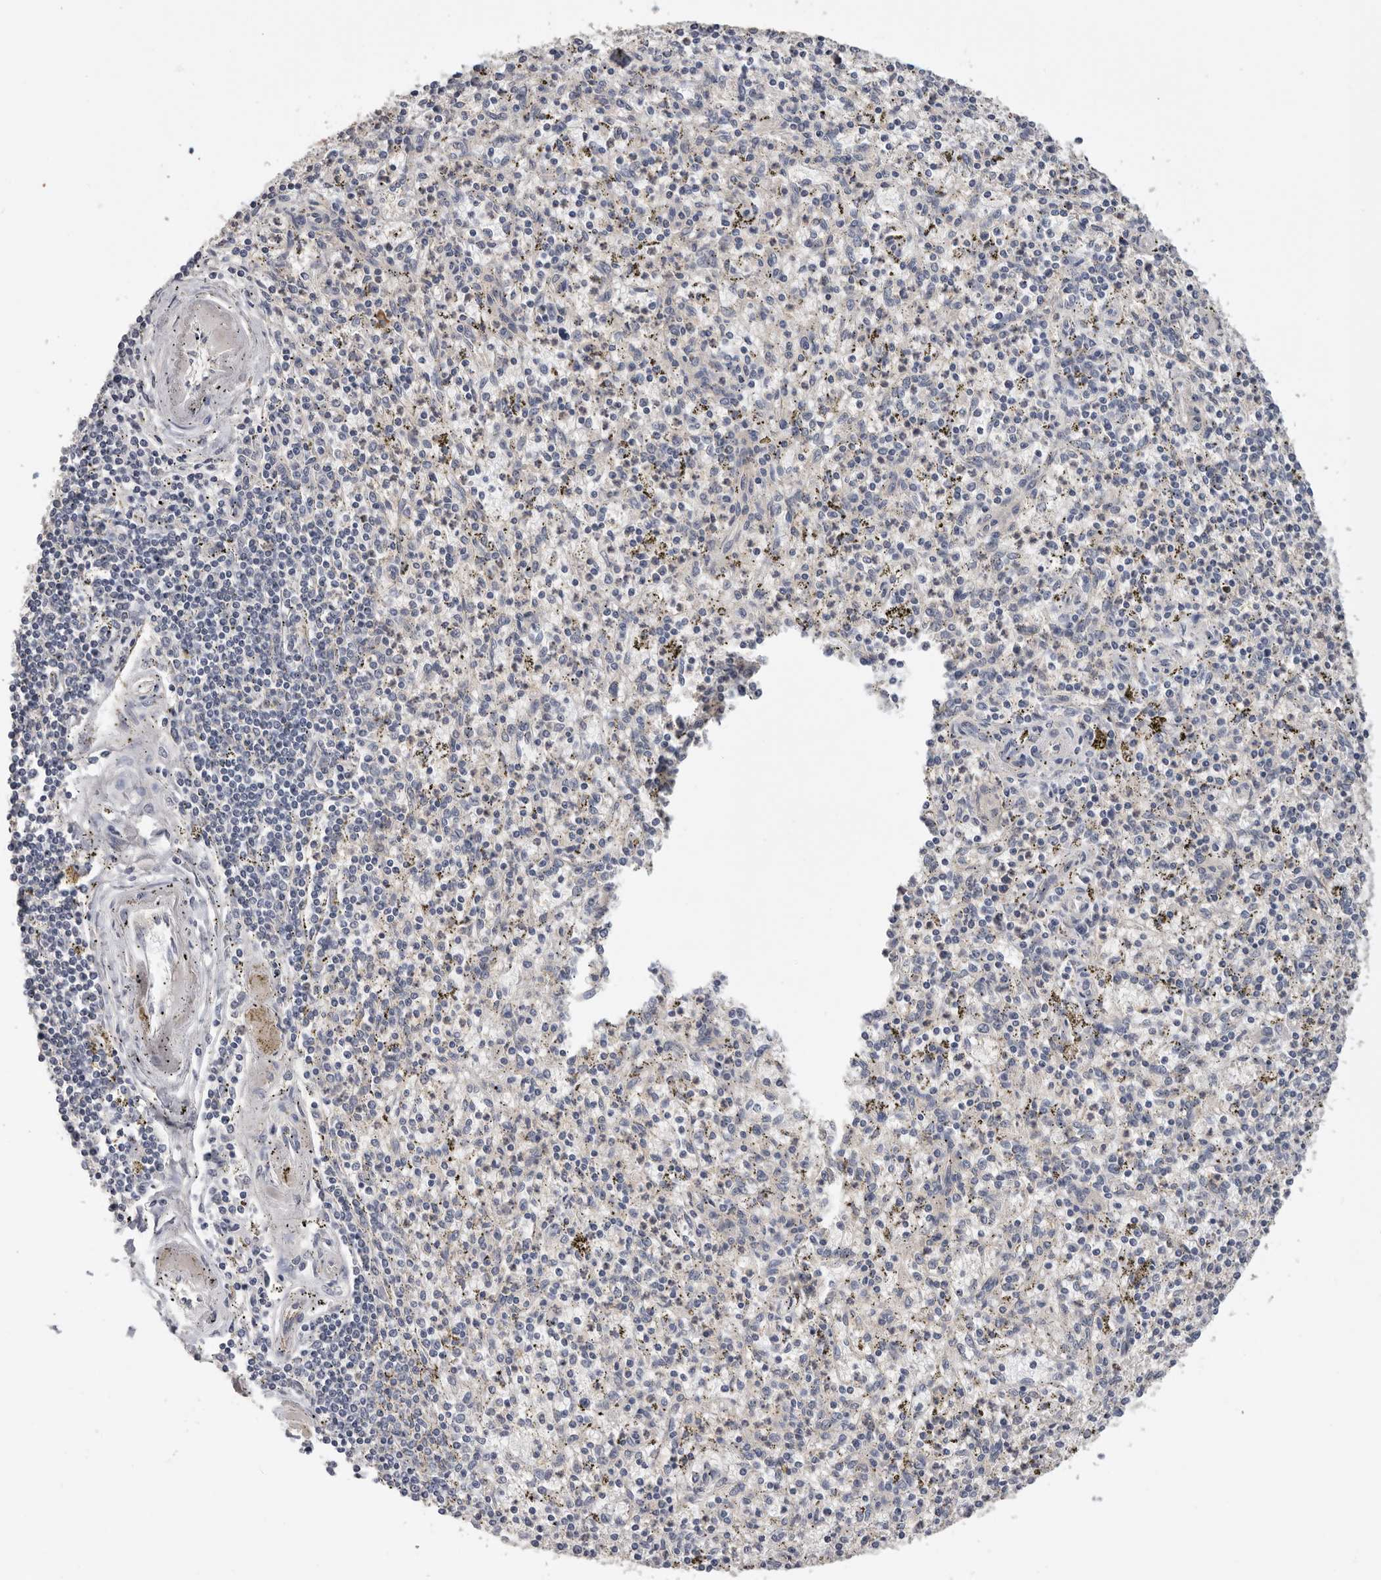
{"staining": {"intensity": "negative", "quantity": "none", "location": "none"}, "tissue": "spleen", "cell_type": "Cells in red pulp", "image_type": "normal", "snomed": [{"axis": "morphology", "description": "Normal tissue, NOS"}, {"axis": "topography", "description": "Spleen"}], "caption": "Cells in red pulp are negative for brown protein staining in normal spleen. Nuclei are stained in blue.", "gene": "WDTC1", "patient": {"sex": "male", "age": 72}}